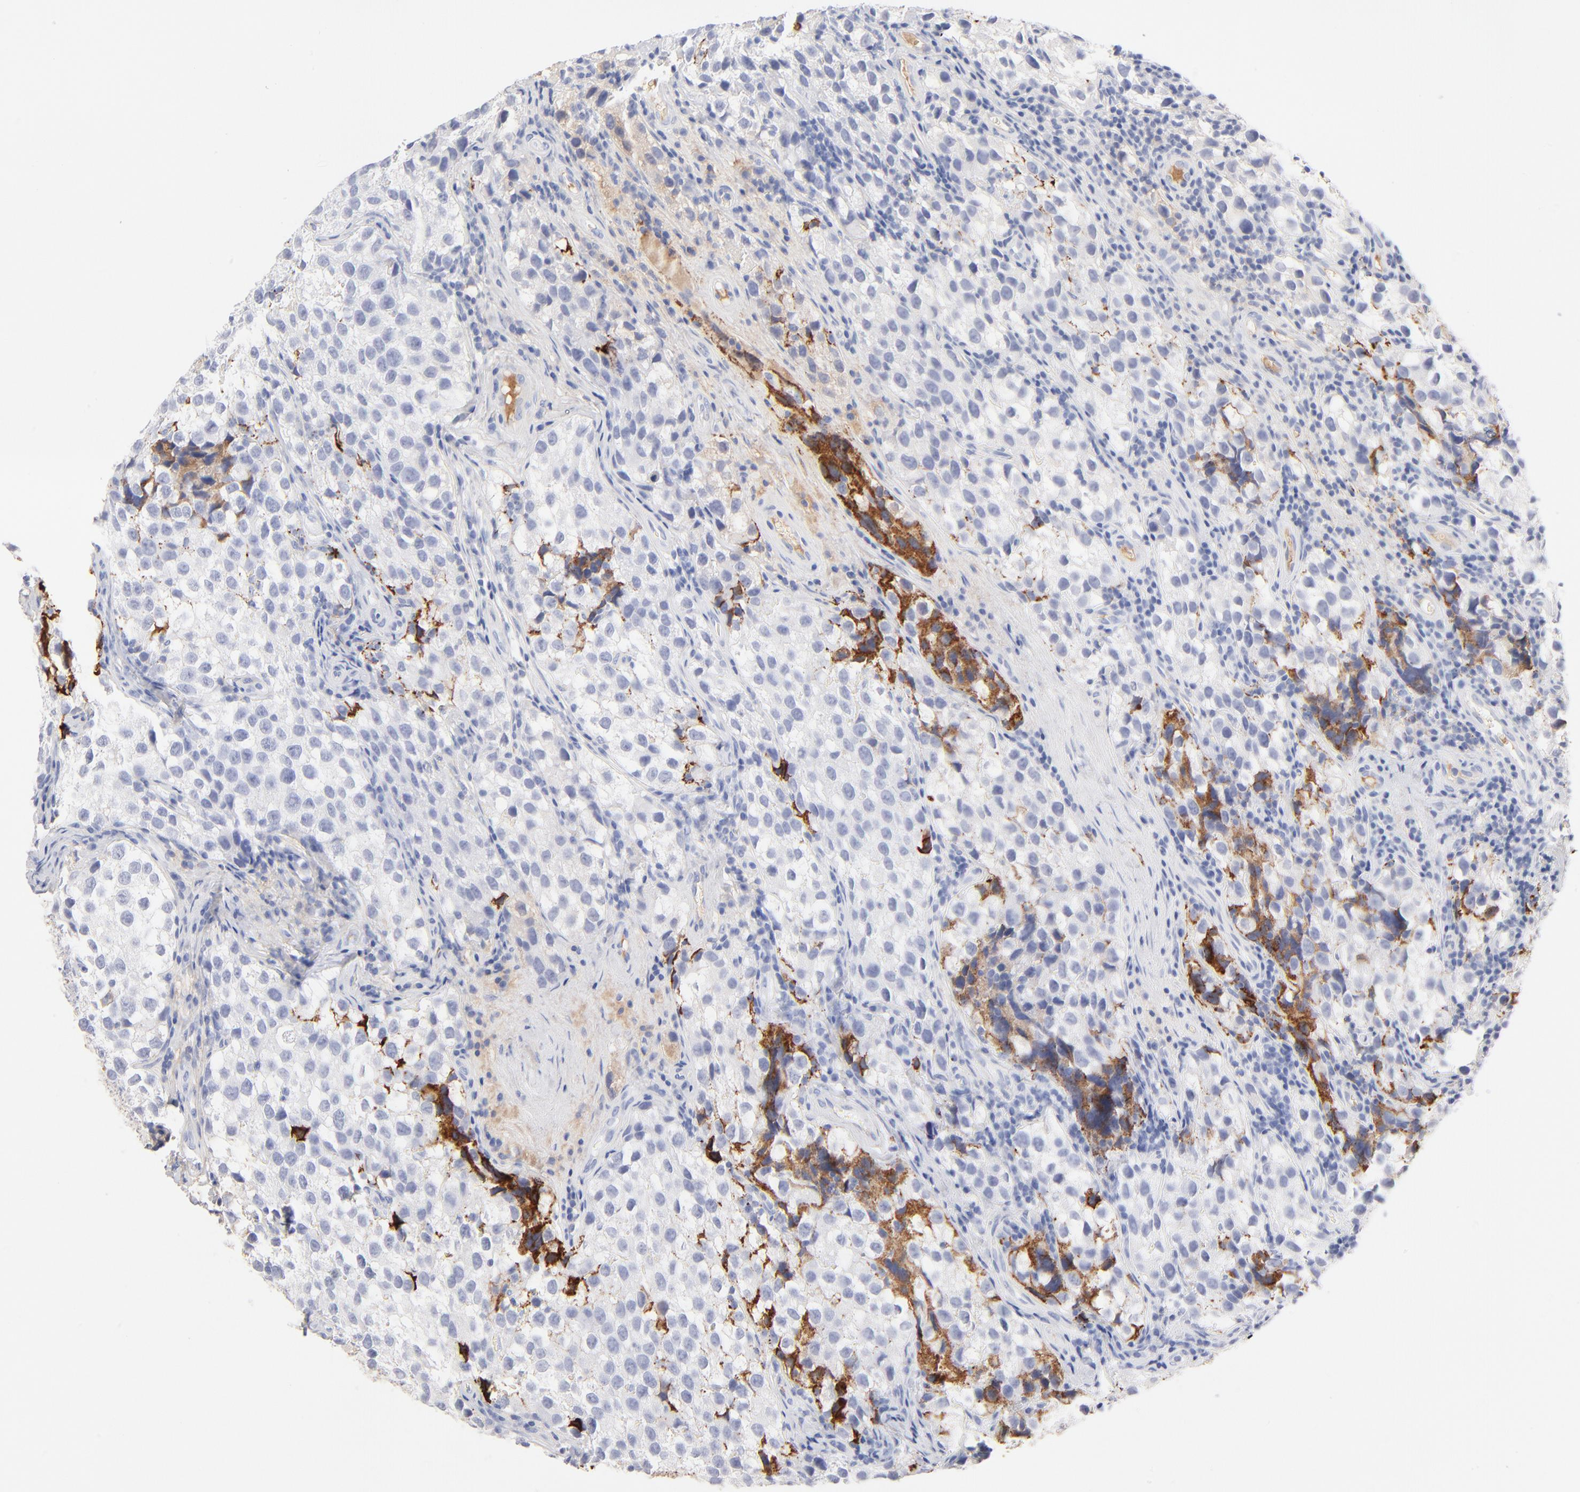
{"staining": {"intensity": "negative", "quantity": "none", "location": "none"}, "tissue": "testis cancer", "cell_type": "Tumor cells", "image_type": "cancer", "snomed": [{"axis": "morphology", "description": "Seminoma, NOS"}, {"axis": "topography", "description": "Testis"}], "caption": "High magnification brightfield microscopy of testis seminoma stained with DAB (3,3'-diaminobenzidine) (brown) and counterstained with hematoxylin (blue): tumor cells show no significant expression.", "gene": "APOH", "patient": {"sex": "male", "age": 39}}